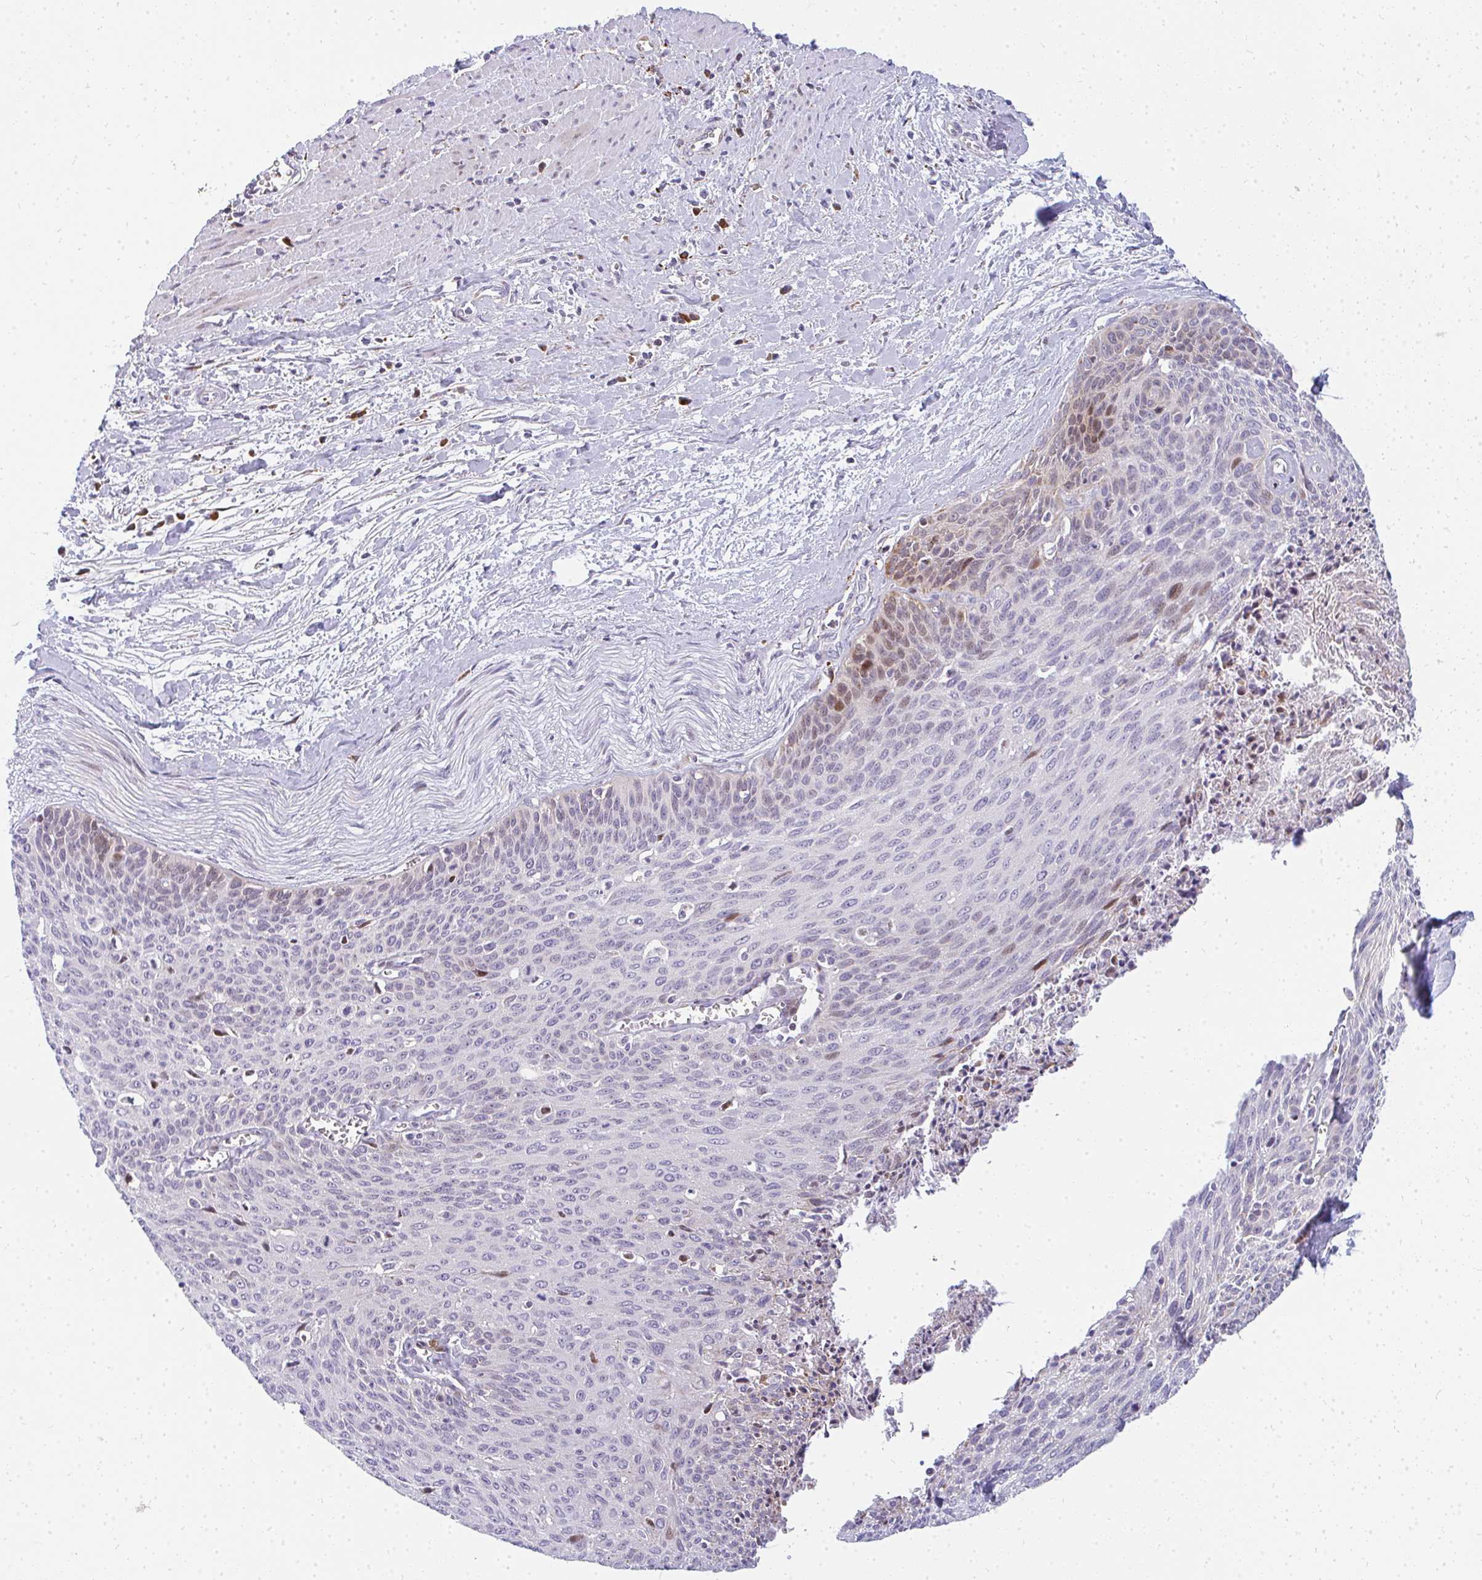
{"staining": {"intensity": "moderate", "quantity": "<25%", "location": "cytoplasmic/membranous,nuclear"}, "tissue": "cervical cancer", "cell_type": "Tumor cells", "image_type": "cancer", "snomed": [{"axis": "morphology", "description": "Squamous cell carcinoma, NOS"}, {"axis": "topography", "description": "Cervix"}], "caption": "High-power microscopy captured an immunohistochemistry (IHC) micrograph of squamous cell carcinoma (cervical), revealing moderate cytoplasmic/membranous and nuclear expression in approximately <25% of tumor cells.", "gene": "PLA2G5", "patient": {"sex": "female", "age": 55}}